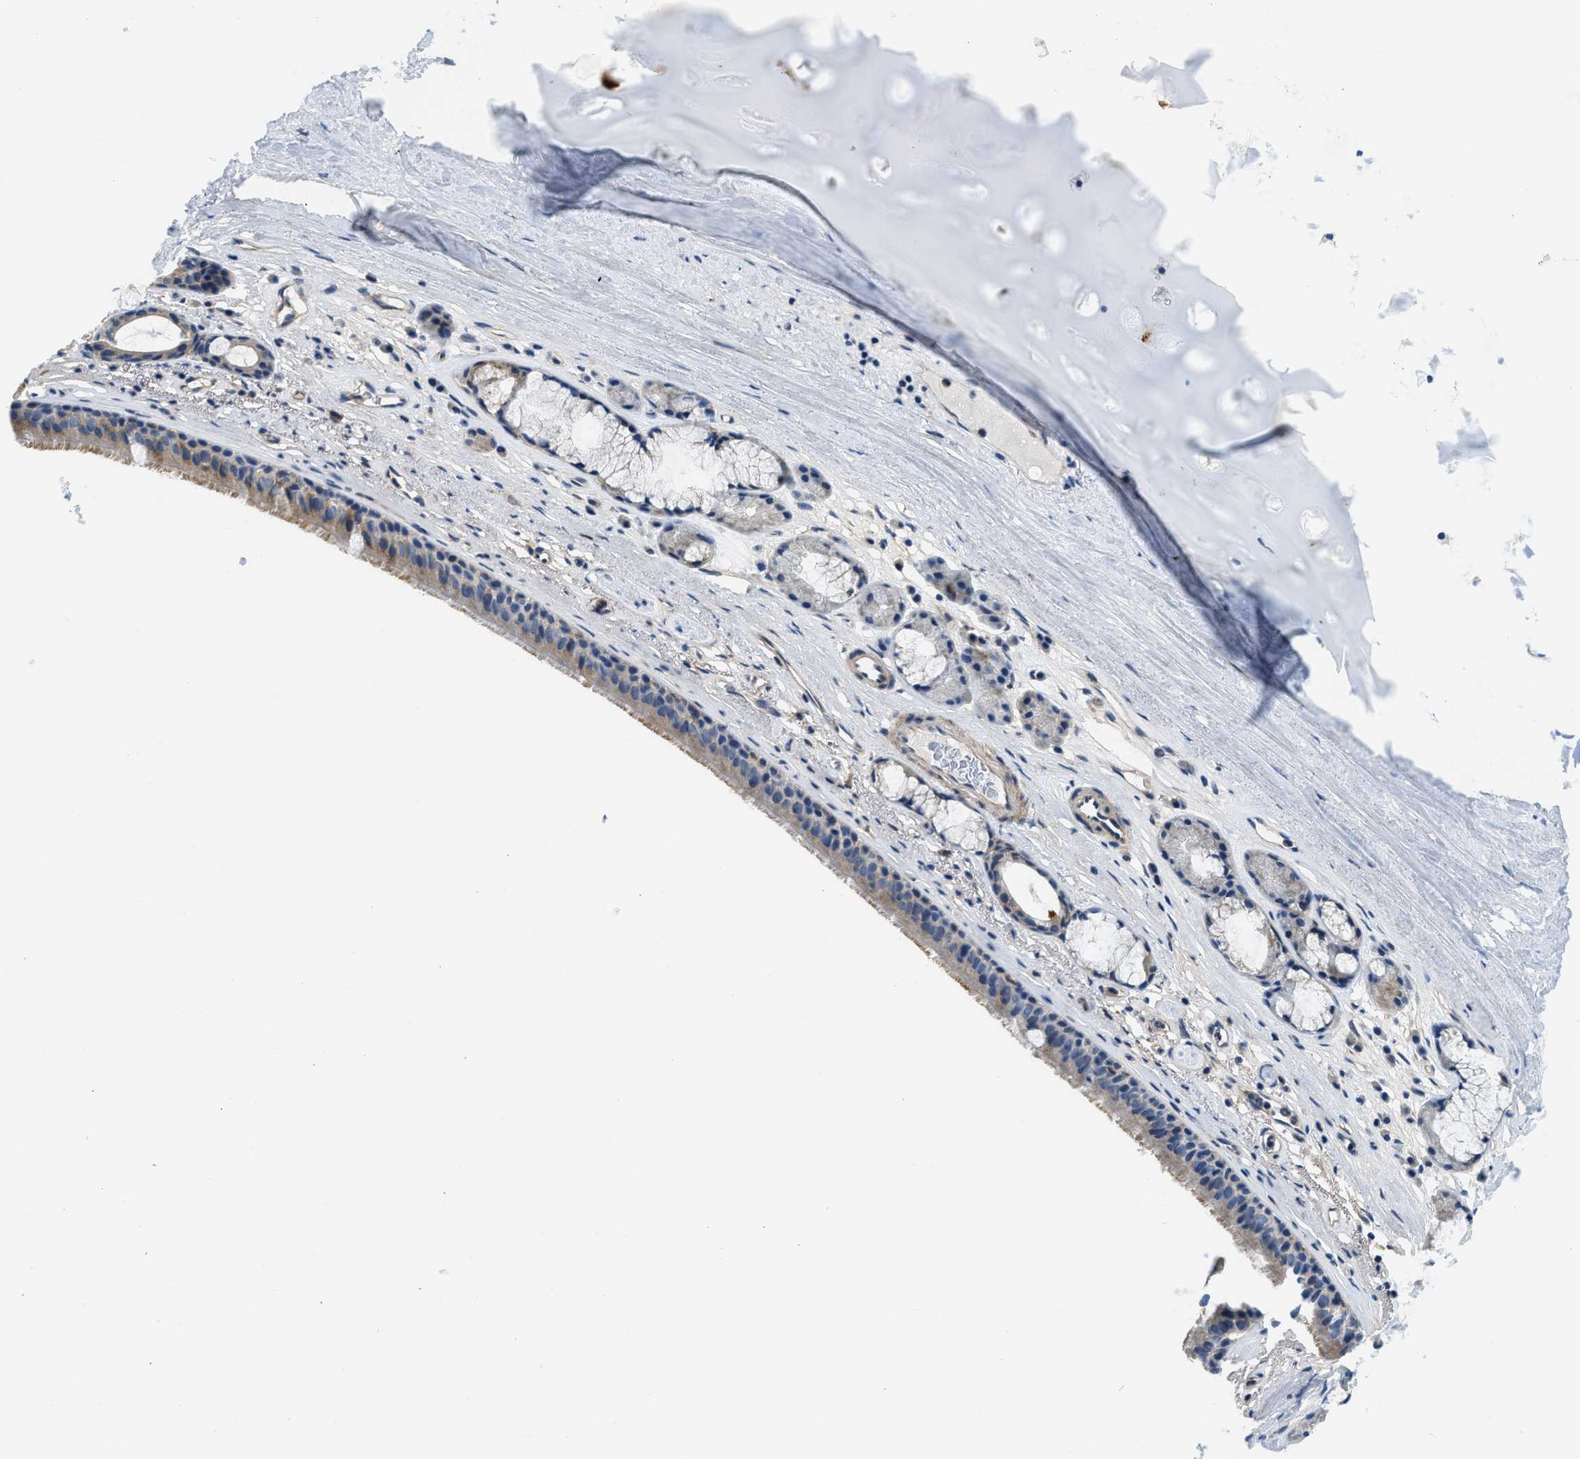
{"staining": {"intensity": "moderate", "quantity": ">75%", "location": "cytoplasmic/membranous"}, "tissue": "bronchus", "cell_type": "Respiratory epithelial cells", "image_type": "normal", "snomed": [{"axis": "morphology", "description": "Normal tissue, NOS"}, {"axis": "topography", "description": "Cartilage tissue"}], "caption": "Respiratory epithelial cells exhibit moderate cytoplasmic/membranous staining in about >75% of cells in normal bronchus. The staining was performed using DAB, with brown indicating positive protein expression. Nuclei are stained blue with hematoxylin.", "gene": "LPIN2", "patient": {"sex": "female", "age": 63}}